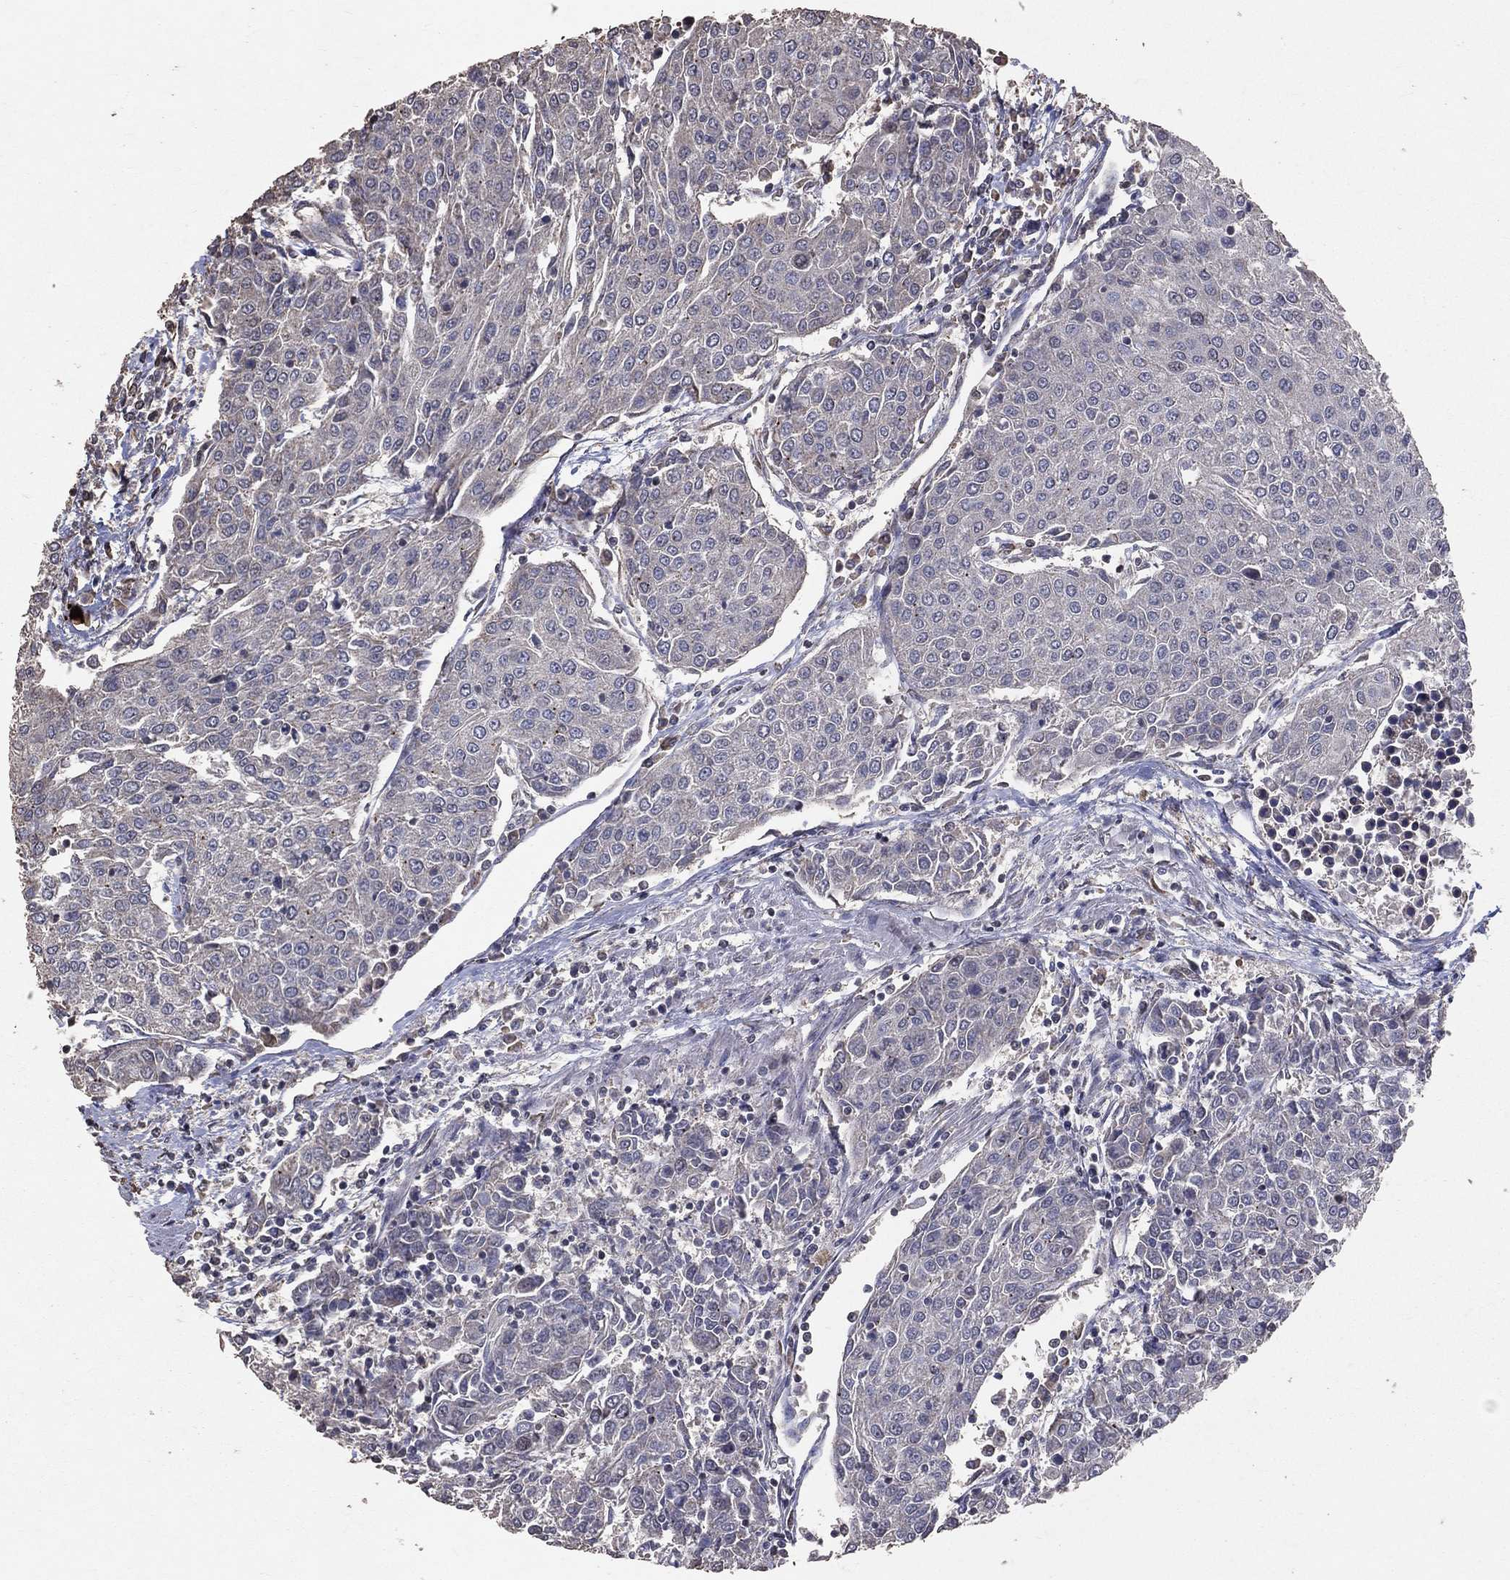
{"staining": {"intensity": "negative", "quantity": "none", "location": "none"}, "tissue": "urothelial cancer", "cell_type": "Tumor cells", "image_type": "cancer", "snomed": [{"axis": "morphology", "description": "Urothelial carcinoma, High grade"}, {"axis": "topography", "description": "Urinary bladder"}], "caption": "A histopathology image of human urothelial carcinoma (high-grade) is negative for staining in tumor cells.", "gene": "LY6K", "patient": {"sex": "female", "age": 85}}